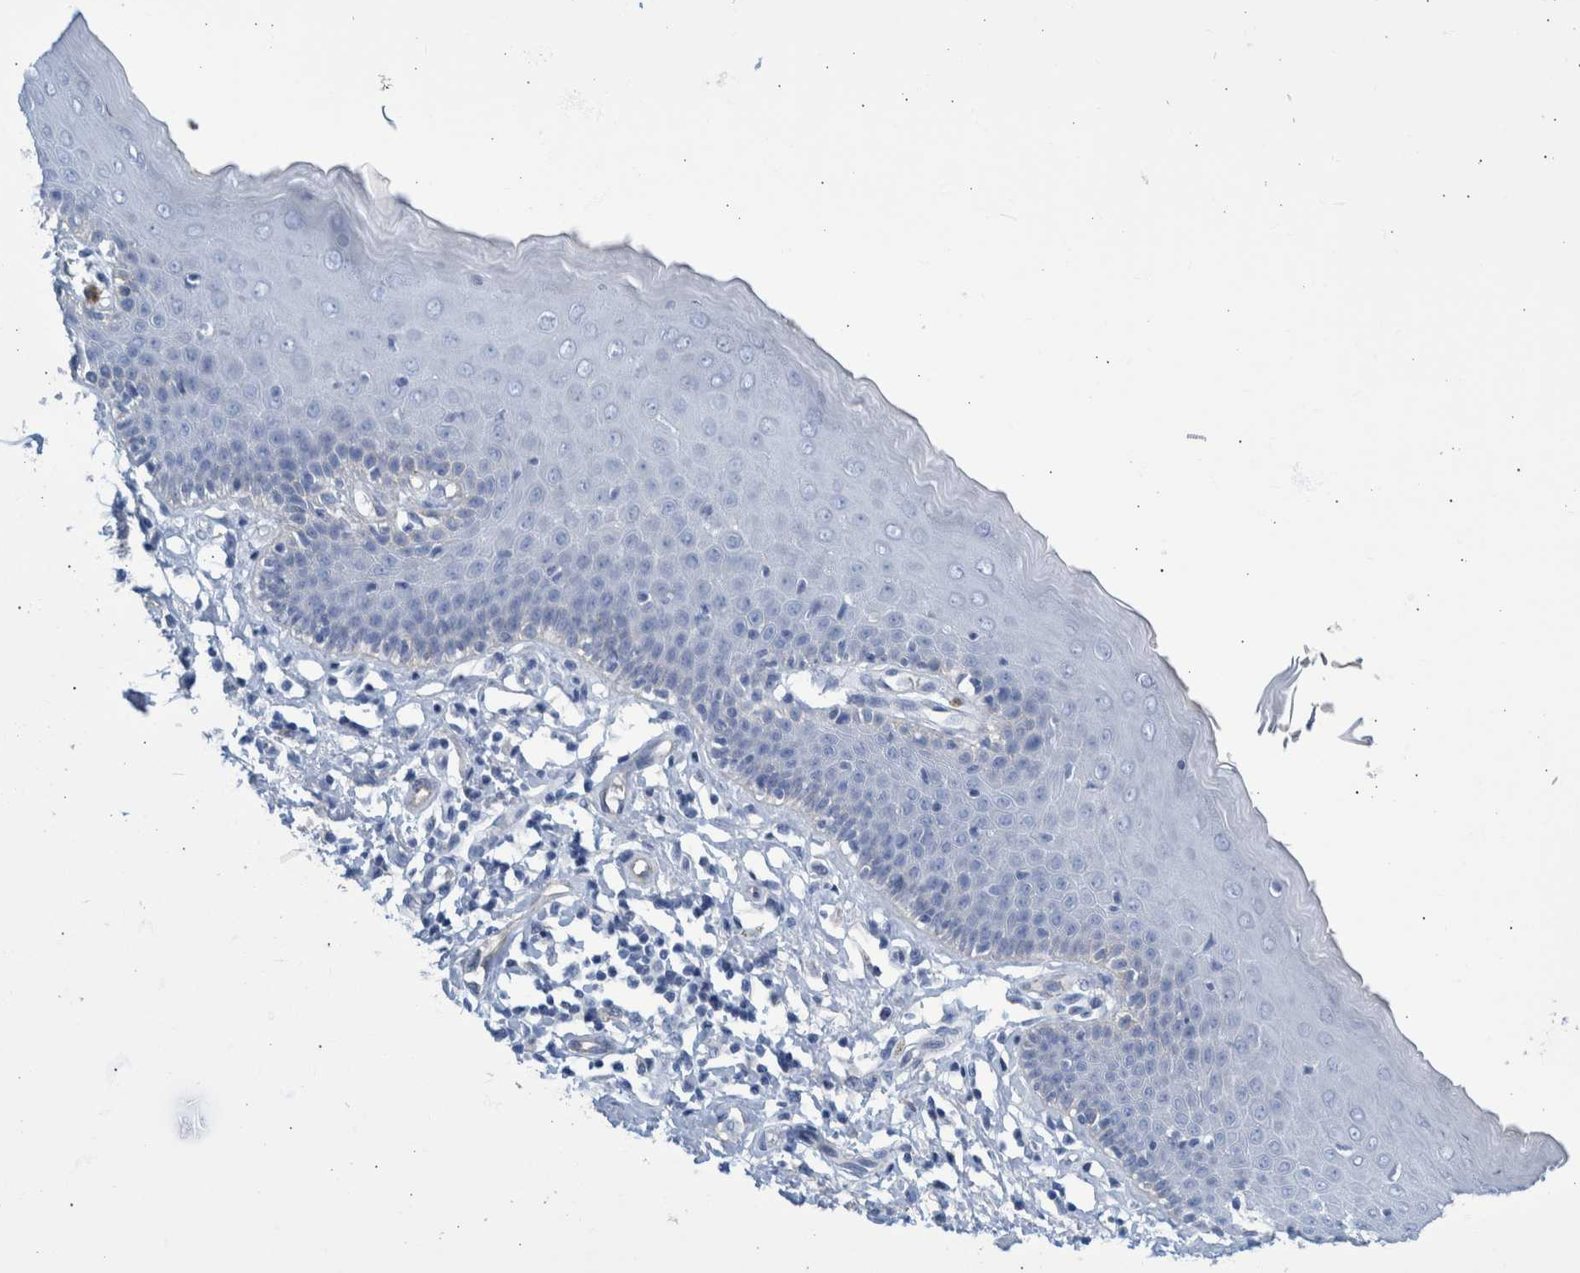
{"staining": {"intensity": "weak", "quantity": "<25%", "location": "cytoplasmic/membranous"}, "tissue": "skin", "cell_type": "Epidermal cells", "image_type": "normal", "snomed": [{"axis": "morphology", "description": "Normal tissue, NOS"}, {"axis": "topography", "description": "Vulva"}], "caption": "The image displays no staining of epidermal cells in normal skin.", "gene": "SLC34A3", "patient": {"sex": "female", "age": 66}}